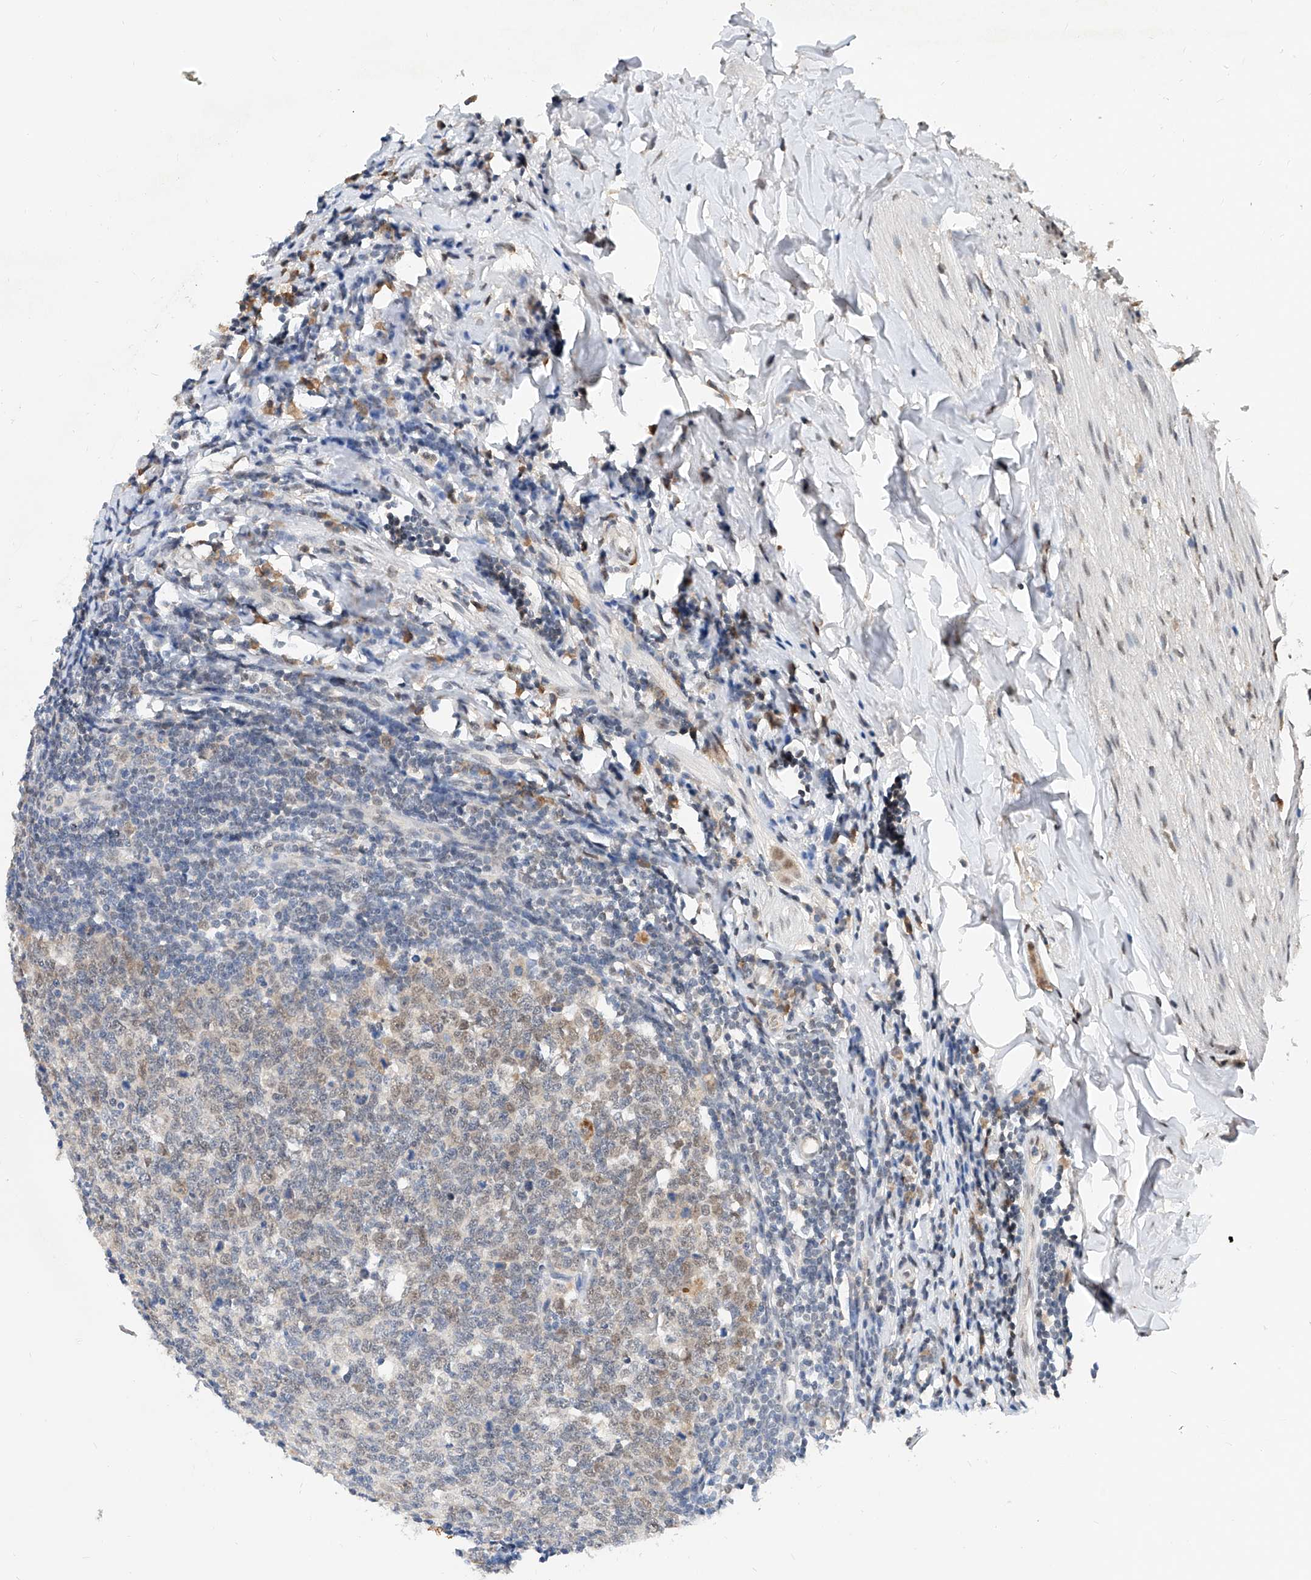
{"staining": {"intensity": "negative", "quantity": "none", "location": "none"}, "tissue": "appendix", "cell_type": "Glandular cells", "image_type": "normal", "snomed": [{"axis": "morphology", "description": "Normal tissue, NOS"}, {"axis": "topography", "description": "Appendix"}], "caption": "This is an immunohistochemistry (IHC) photomicrograph of unremarkable appendix. There is no staining in glandular cells.", "gene": "CARMIL3", "patient": {"sex": "female", "age": 54}}